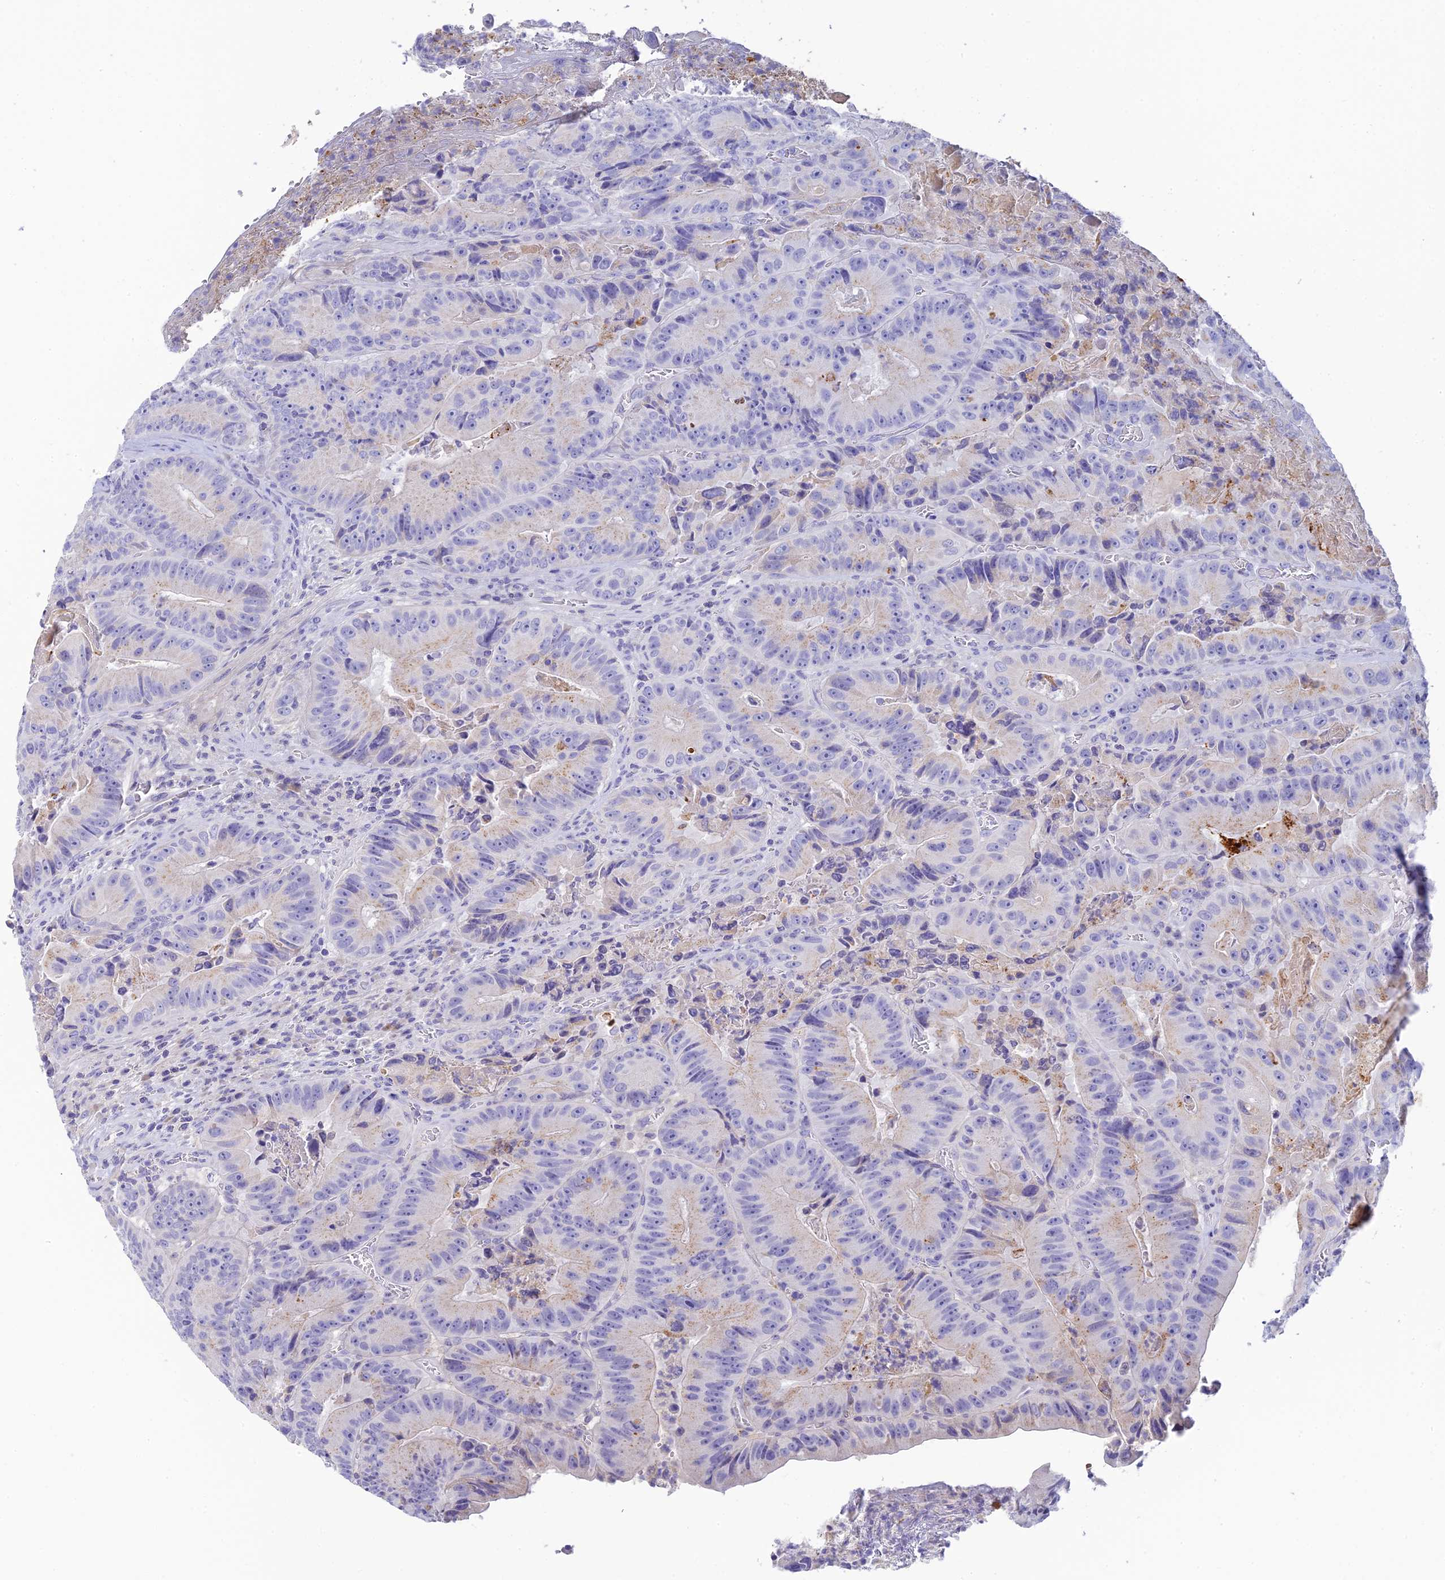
{"staining": {"intensity": "weak", "quantity": "<25%", "location": "cytoplasmic/membranous"}, "tissue": "colorectal cancer", "cell_type": "Tumor cells", "image_type": "cancer", "snomed": [{"axis": "morphology", "description": "Adenocarcinoma, NOS"}, {"axis": "topography", "description": "Colon"}], "caption": "The photomicrograph shows no significant staining in tumor cells of colorectal adenocarcinoma. Brightfield microscopy of IHC stained with DAB (3,3'-diaminobenzidine) (brown) and hematoxylin (blue), captured at high magnification.", "gene": "C12orf29", "patient": {"sex": "female", "age": 86}}